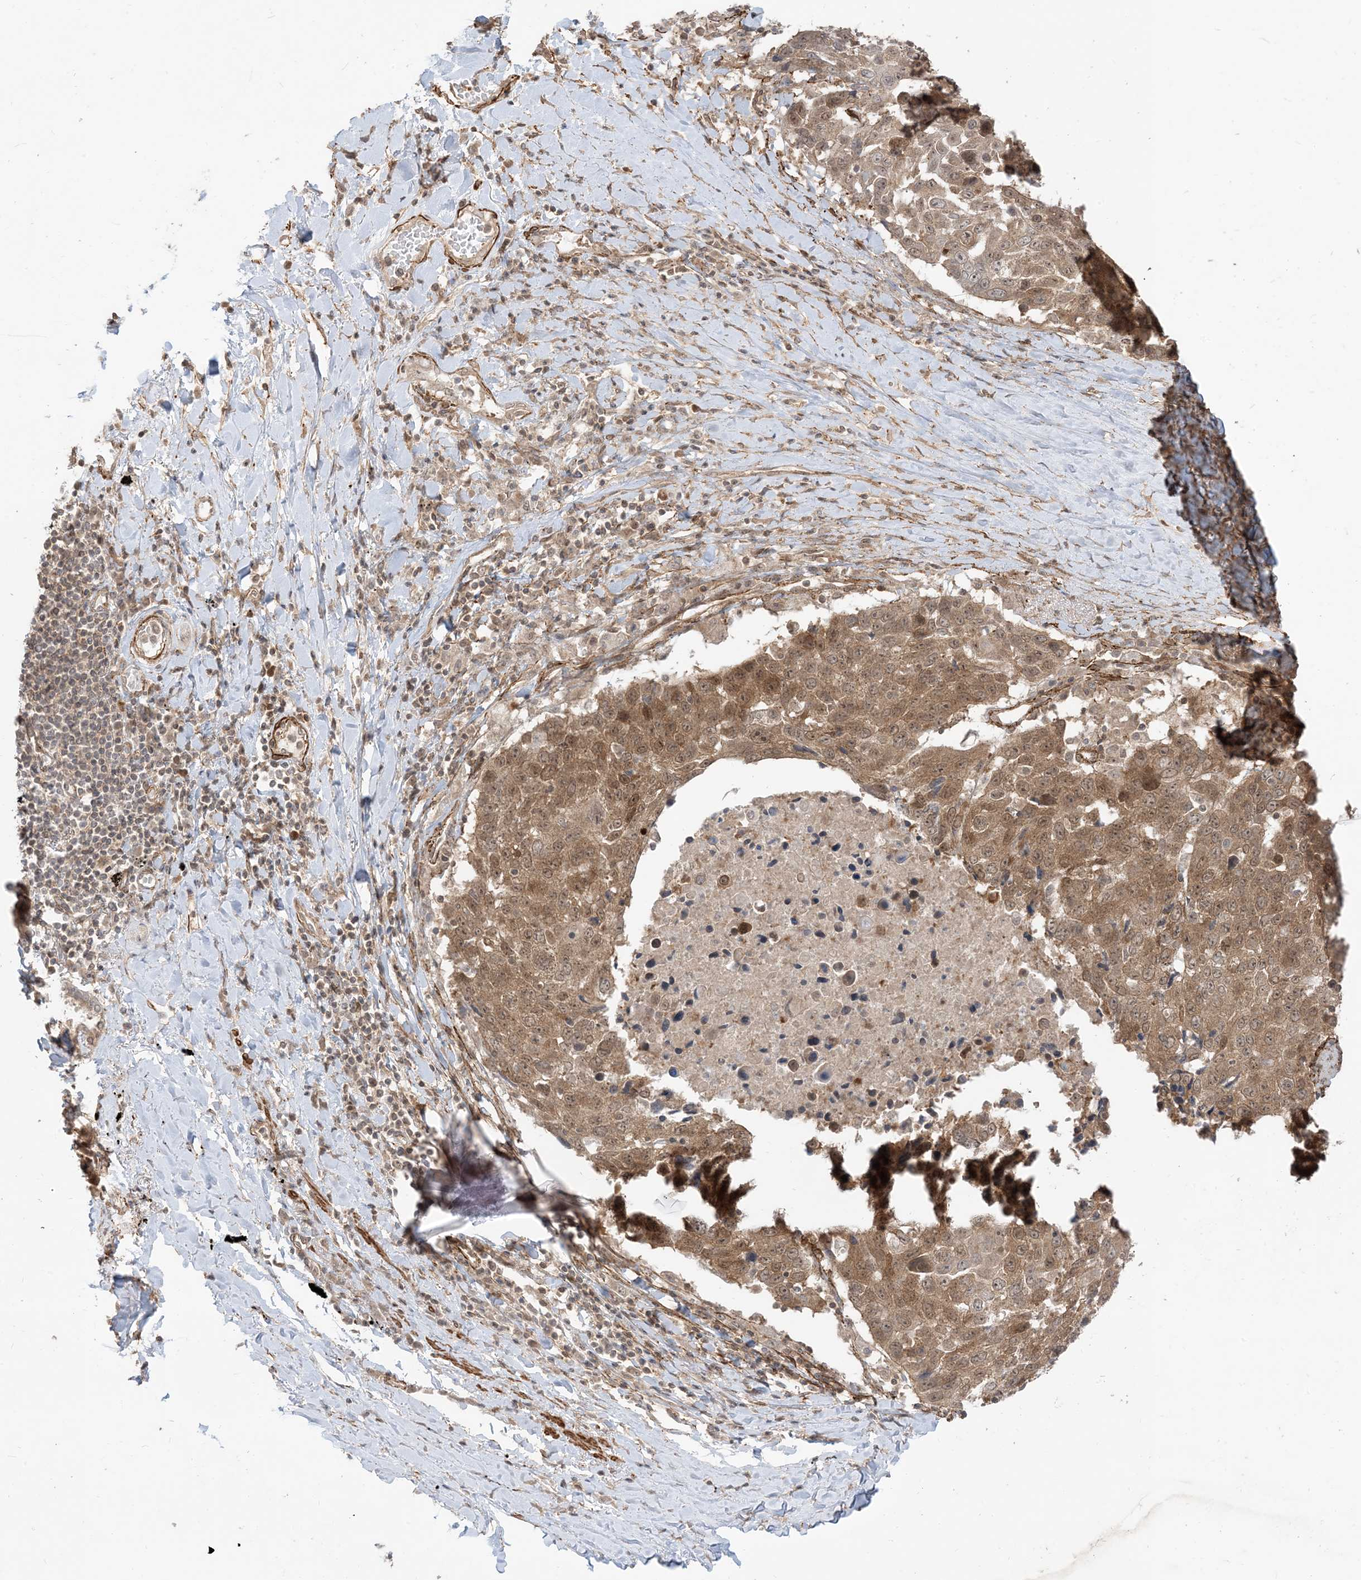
{"staining": {"intensity": "moderate", "quantity": ">75%", "location": "cytoplasmic/membranous"}, "tissue": "lung cancer", "cell_type": "Tumor cells", "image_type": "cancer", "snomed": [{"axis": "morphology", "description": "Squamous cell carcinoma, NOS"}, {"axis": "topography", "description": "Lung"}], "caption": "Squamous cell carcinoma (lung) stained with a brown dye shows moderate cytoplasmic/membranous positive positivity in about >75% of tumor cells.", "gene": "TBCC", "patient": {"sex": "male", "age": 66}}